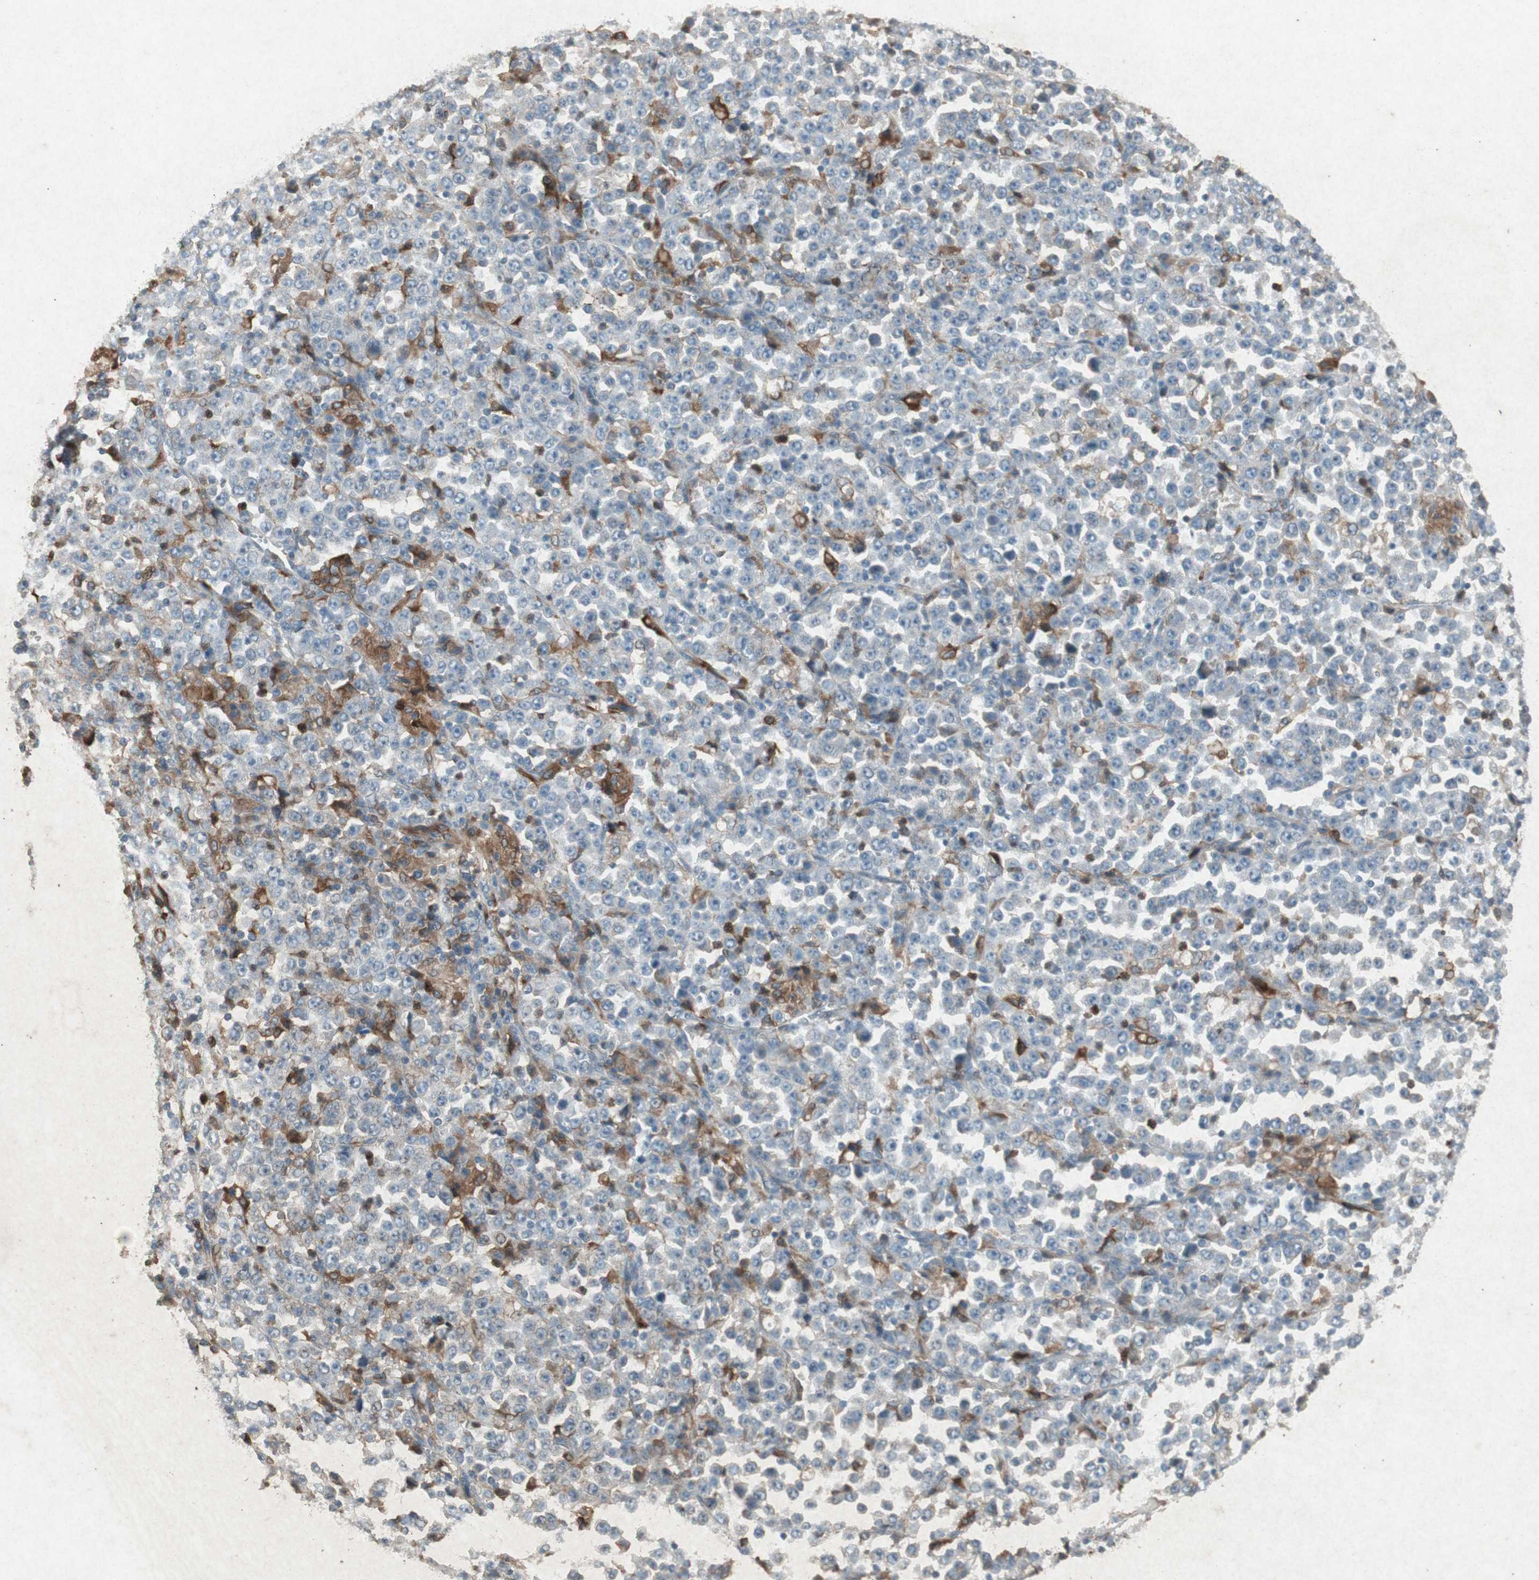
{"staining": {"intensity": "negative", "quantity": "none", "location": "none"}, "tissue": "stomach cancer", "cell_type": "Tumor cells", "image_type": "cancer", "snomed": [{"axis": "morphology", "description": "Normal tissue, NOS"}, {"axis": "morphology", "description": "Adenocarcinoma, NOS"}, {"axis": "topography", "description": "Stomach, upper"}, {"axis": "topography", "description": "Stomach"}], "caption": "DAB (3,3'-diaminobenzidine) immunohistochemical staining of stomach cancer reveals no significant positivity in tumor cells.", "gene": "TYROBP", "patient": {"sex": "male", "age": 59}}